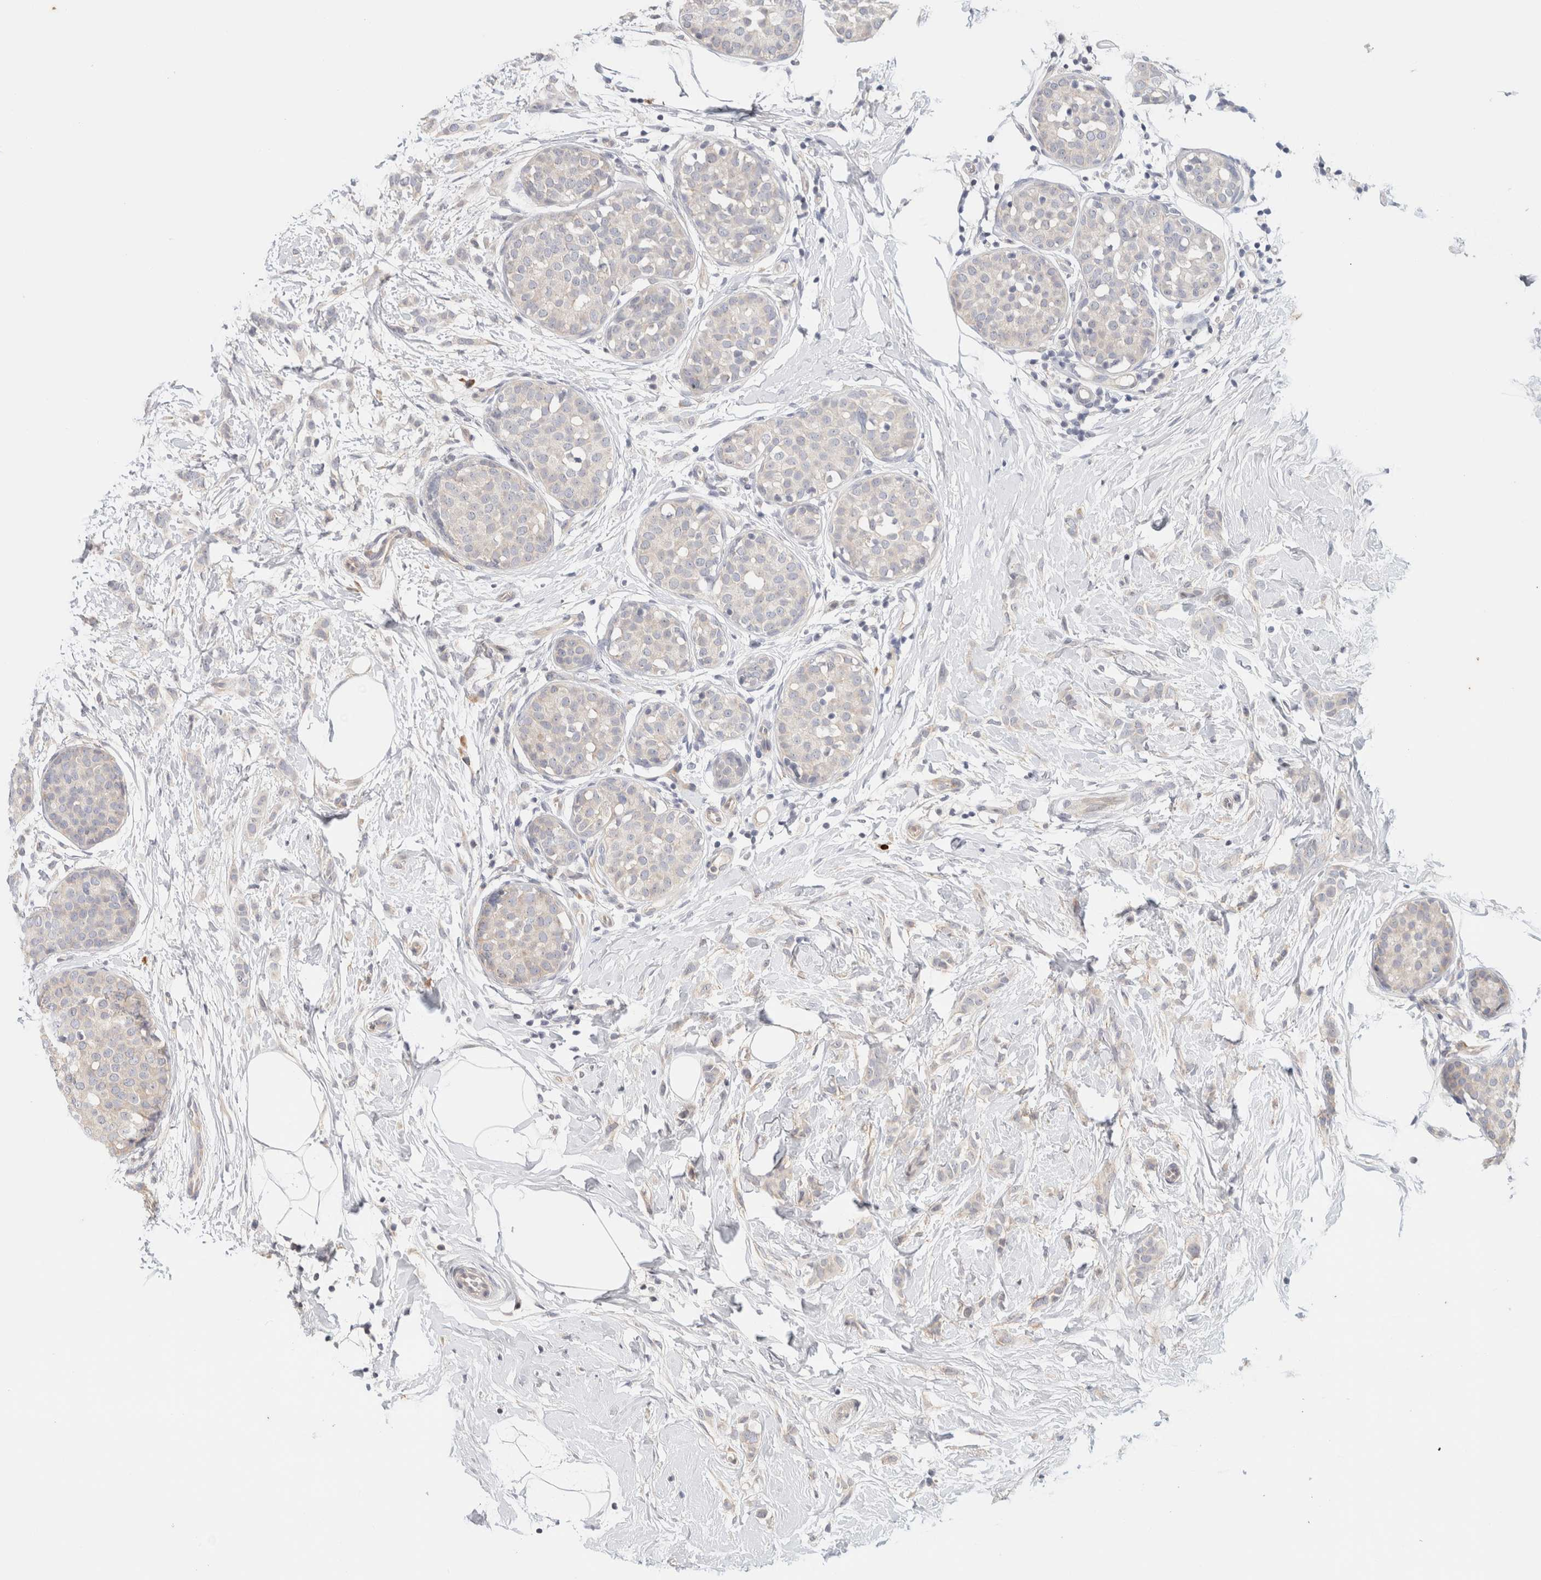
{"staining": {"intensity": "negative", "quantity": "none", "location": "none"}, "tissue": "breast cancer", "cell_type": "Tumor cells", "image_type": "cancer", "snomed": [{"axis": "morphology", "description": "Lobular carcinoma, in situ"}, {"axis": "morphology", "description": "Lobular carcinoma"}, {"axis": "topography", "description": "Breast"}], "caption": "Photomicrograph shows no protein staining in tumor cells of breast cancer tissue.", "gene": "SPRTN", "patient": {"sex": "female", "age": 41}}